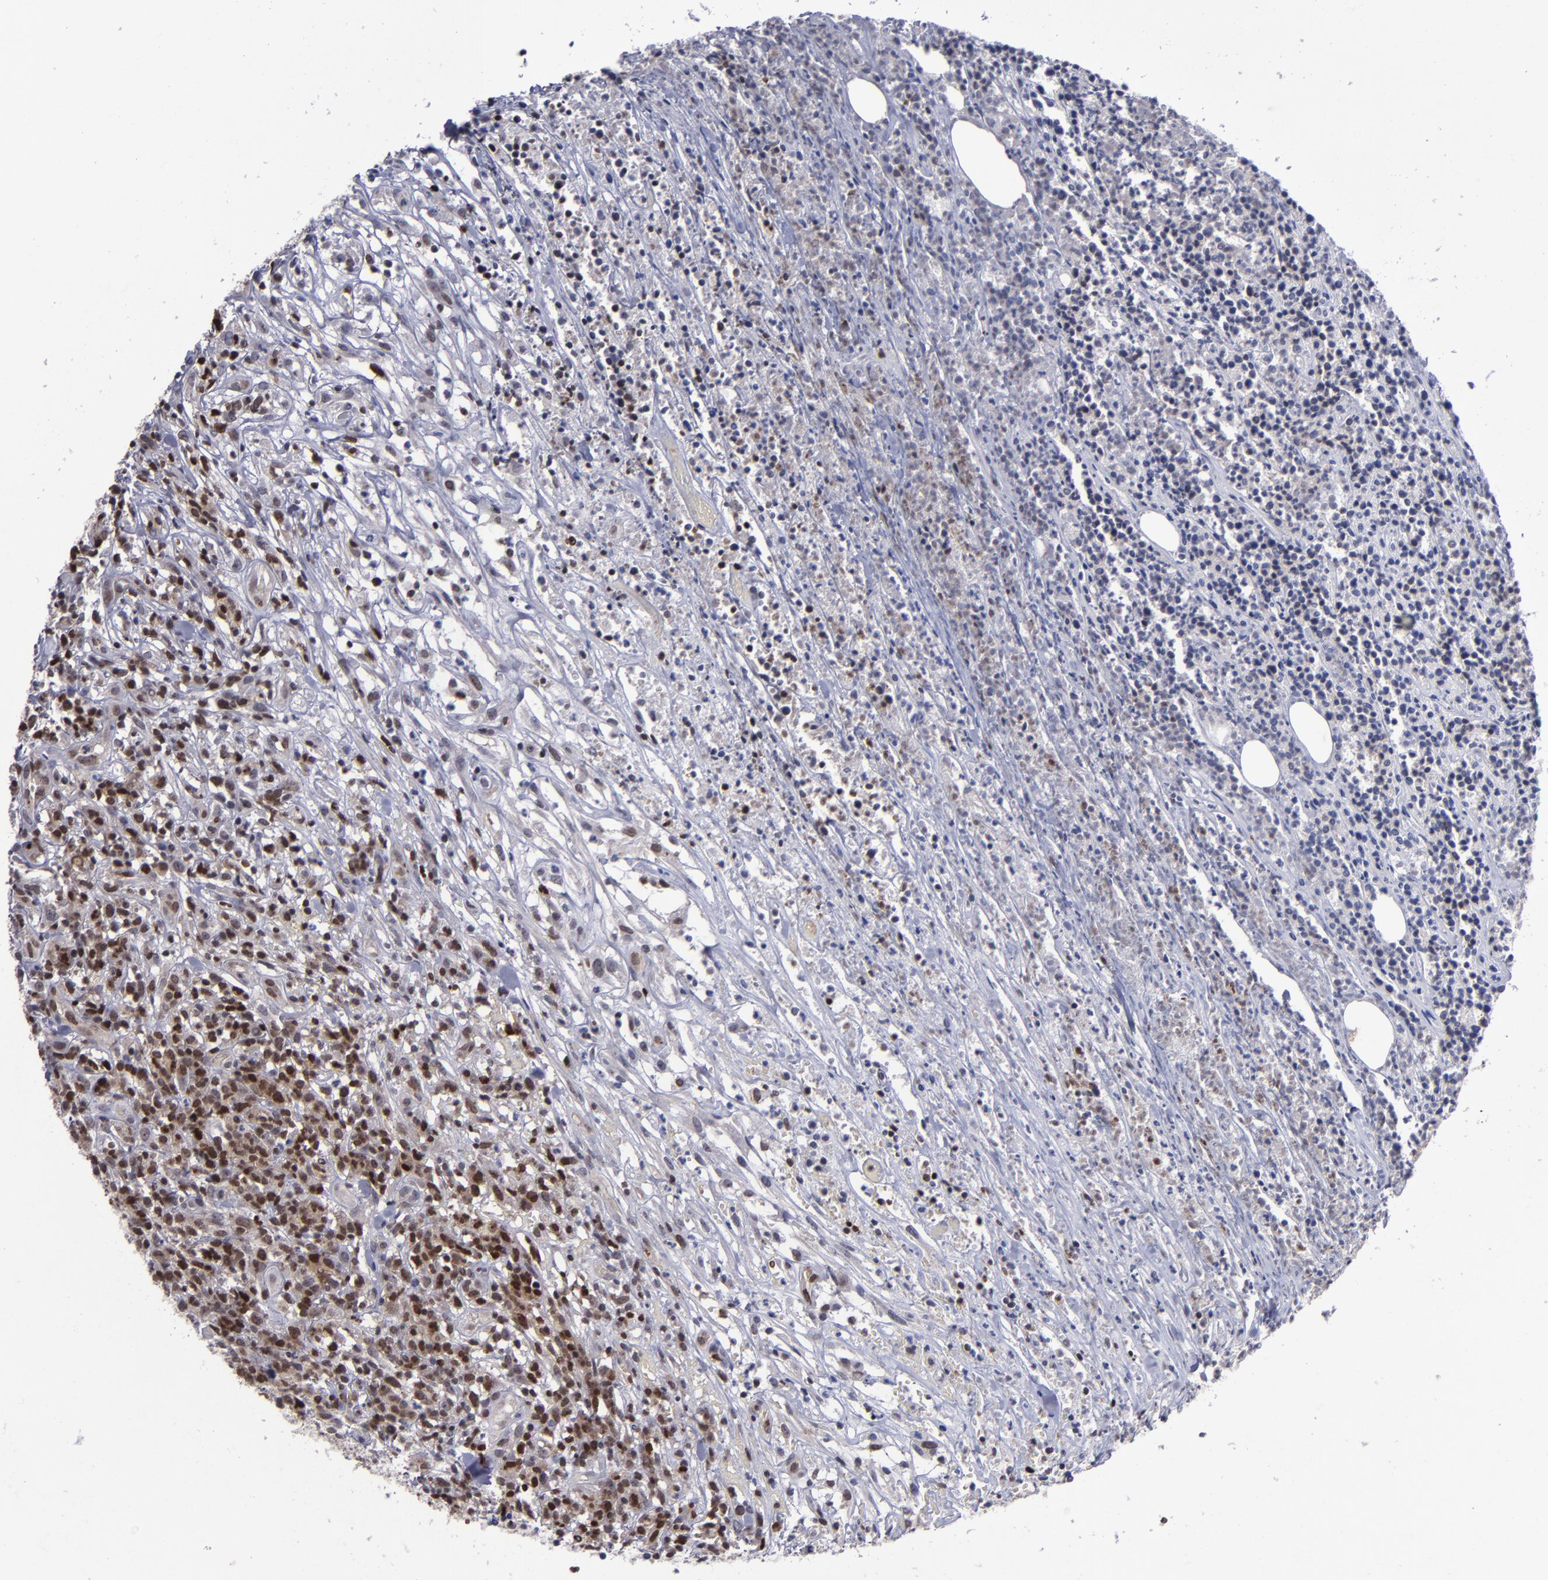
{"staining": {"intensity": "moderate", "quantity": ">75%", "location": "nuclear"}, "tissue": "lymphoma", "cell_type": "Tumor cells", "image_type": "cancer", "snomed": [{"axis": "morphology", "description": "Malignant lymphoma, non-Hodgkin's type, High grade"}, {"axis": "topography", "description": "Lymph node"}], "caption": "A micrograph showing moderate nuclear staining in about >75% of tumor cells in malignant lymphoma, non-Hodgkin's type (high-grade), as visualized by brown immunohistochemical staining.", "gene": "MGMT", "patient": {"sex": "female", "age": 73}}